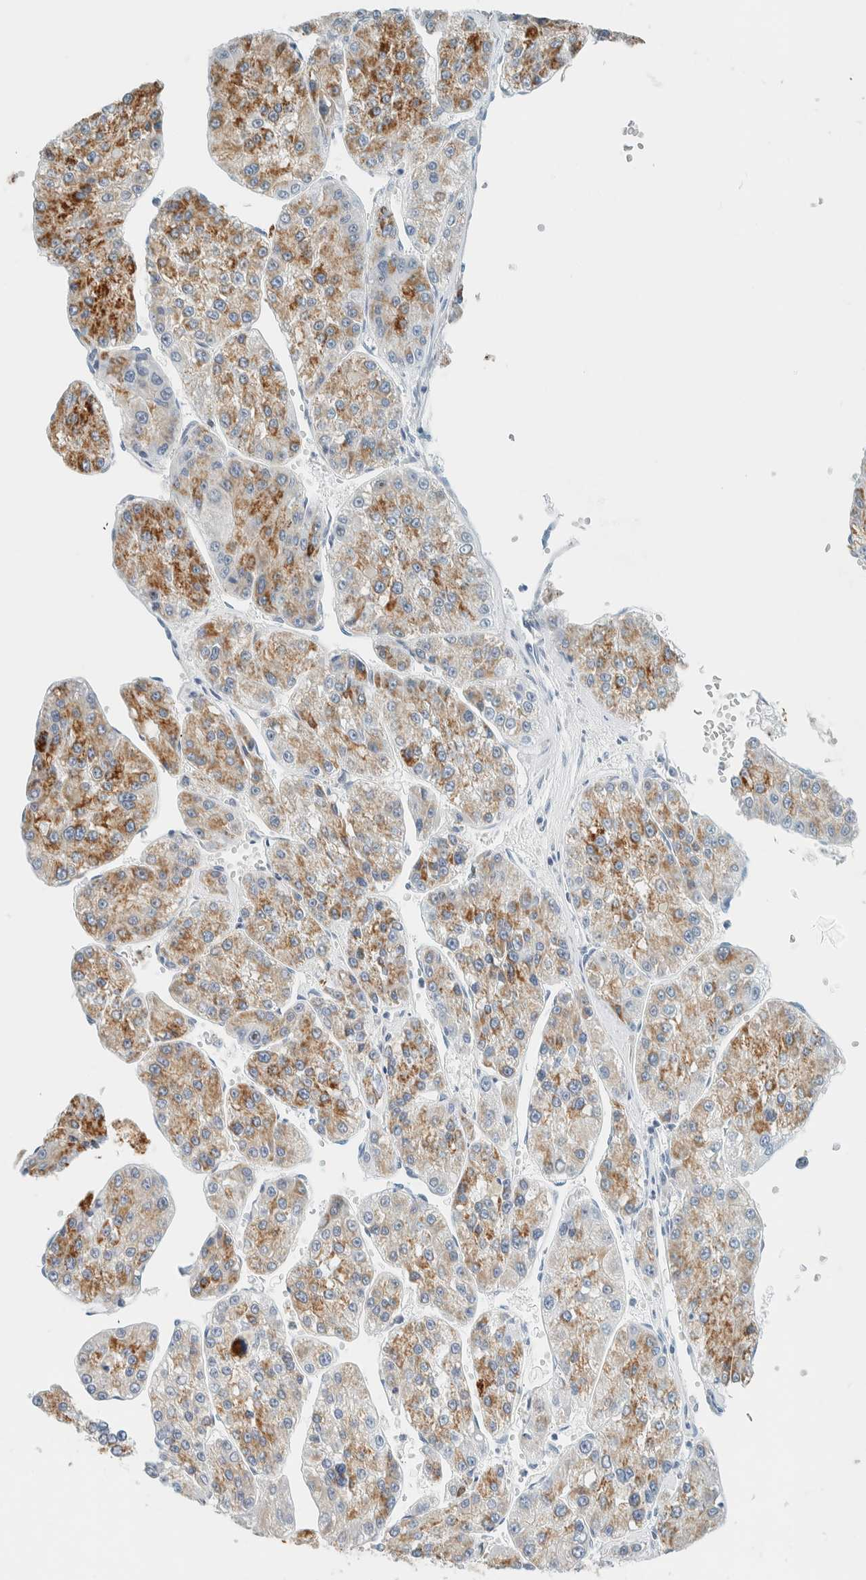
{"staining": {"intensity": "moderate", "quantity": "25%-75%", "location": "cytoplasmic/membranous"}, "tissue": "liver cancer", "cell_type": "Tumor cells", "image_type": "cancer", "snomed": [{"axis": "morphology", "description": "Carcinoma, Hepatocellular, NOS"}, {"axis": "topography", "description": "Liver"}], "caption": "DAB immunohistochemical staining of human liver hepatocellular carcinoma demonstrates moderate cytoplasmic/membranous protein positivity in approximately 25%-75% of tumor cells. The staining was performed using DAB (3,3'-diaminobenzidine) to visualize the protein expression in brown, while the nuclei were stained in blue with hematoxylin (Magnification: 20x).", "gene": "NDE1", "patient": {"sex": "female", "age": 73}}